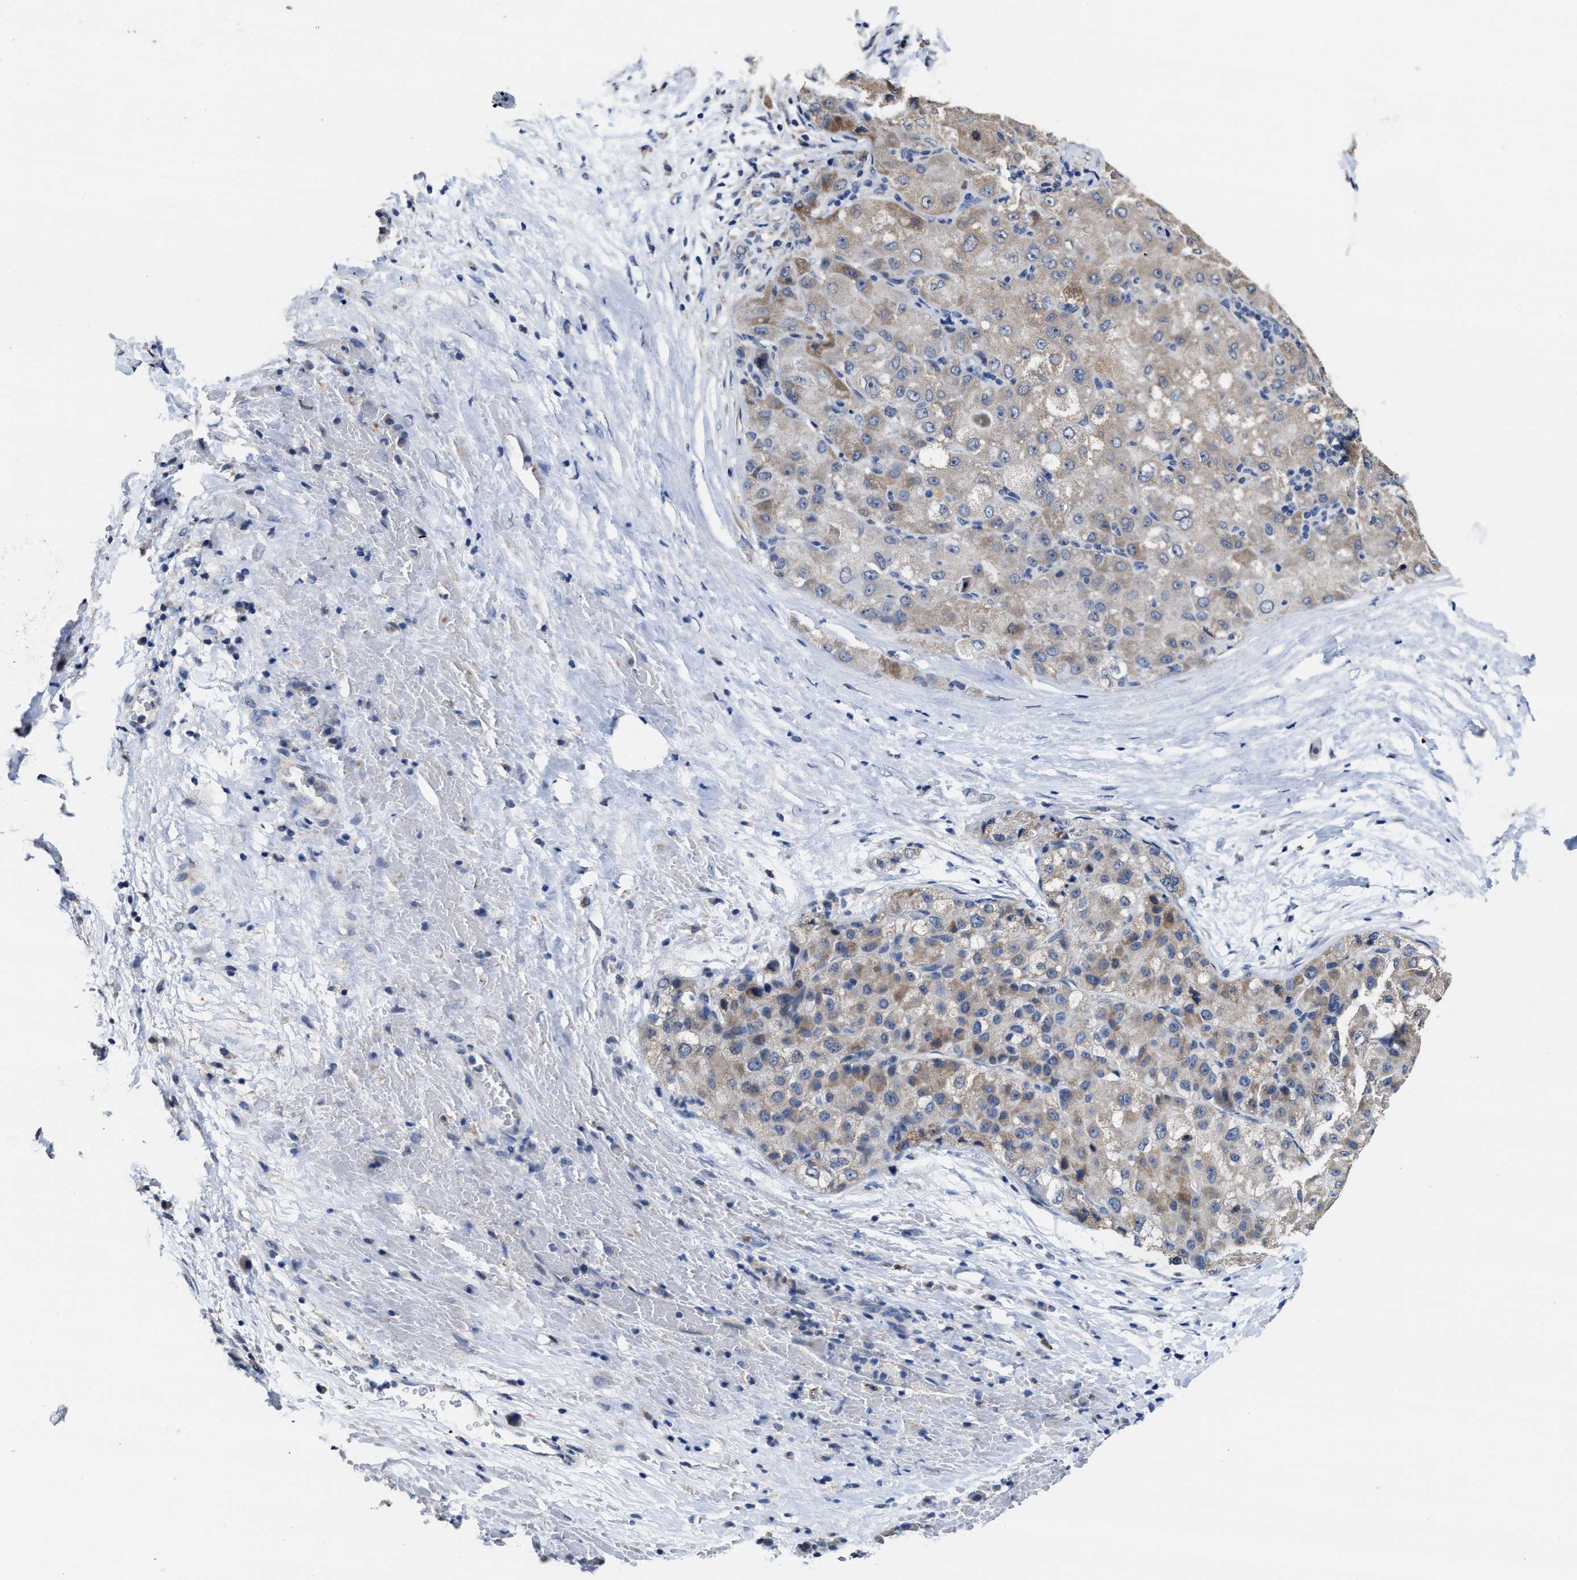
{"staining": {"intensity": "weak", "quantity": "25%-75%", "location": "cytoplasmic/membranous"}, "tissue": "liver cancer", "cell_type": "Tumor cells", "image_type": "cancer", "snomed": [{"axis": "morphology", "description": "Carcinoma, Hepatocellular, NOS"}, {"axis": "topography", "description": "Liver"}], "caption": "Immunohistochemical staining of human liver cancer displays weak cytoplasmic/membranous protein staining in about 25%-75% of tumor cells.", "gene": "ZFAT", "patient": {"sex": "male", "age": 80}}